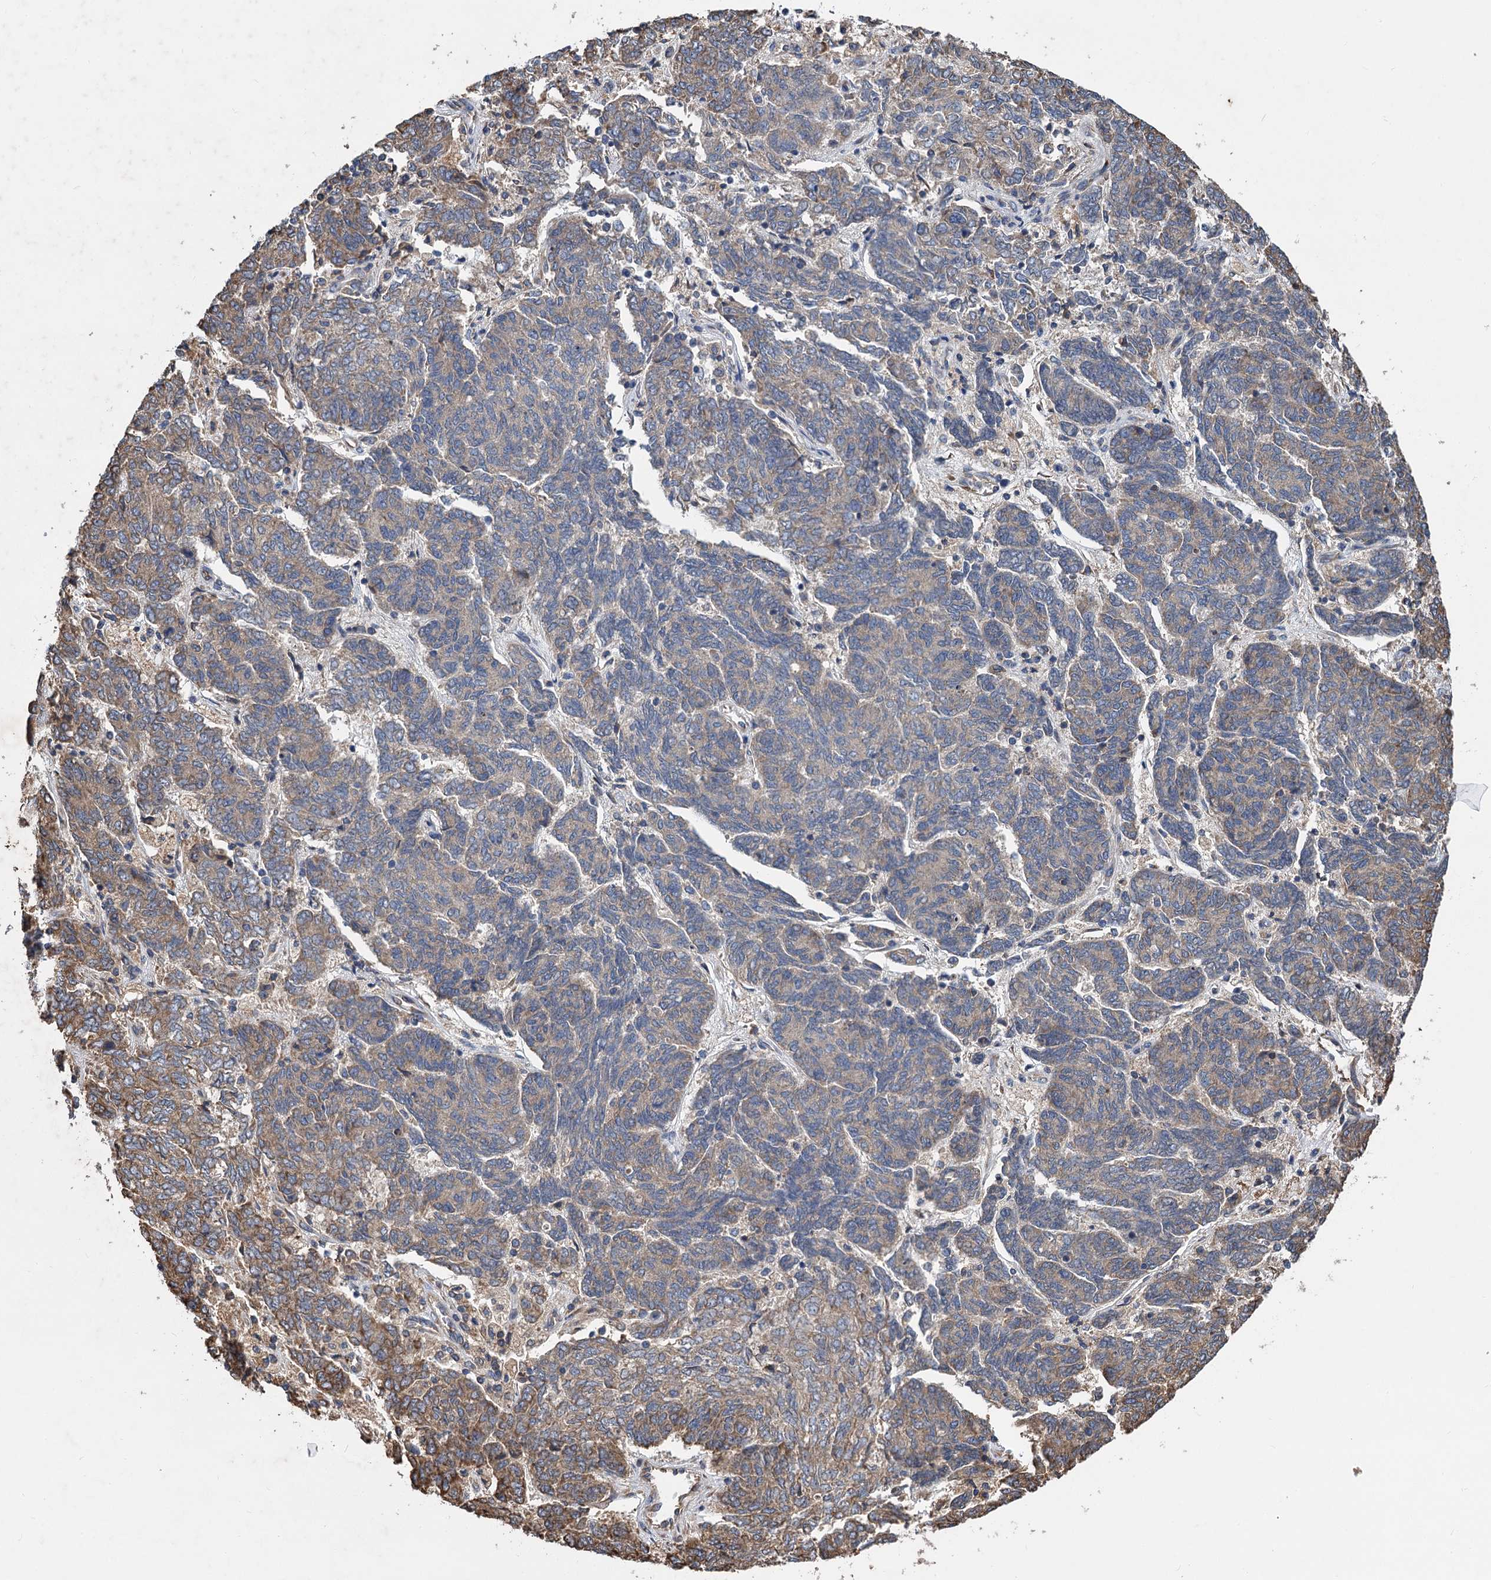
{"staining": {"intensity": "moderate", "quantity": "25%-75%", "location": "cytoplasmic/membranous"}, "tissue": "endometrial cancer", "cell_type": "Tumor cells", "image_type": "cancer", "snomed": [{"axis": "morphology", "description": "Adenocarcinoma, NOS"}, {"axis": "topography", "description": "Endometrium"}], "caption": "Immunohistochemical staining of endometrial cancer displays medium levels of moderate cytoplasmic/membranous protein expression in about 25%-75% of tumor cells.", "gene": "LINS1", "patient": {"sex": "female", "age": 80}}